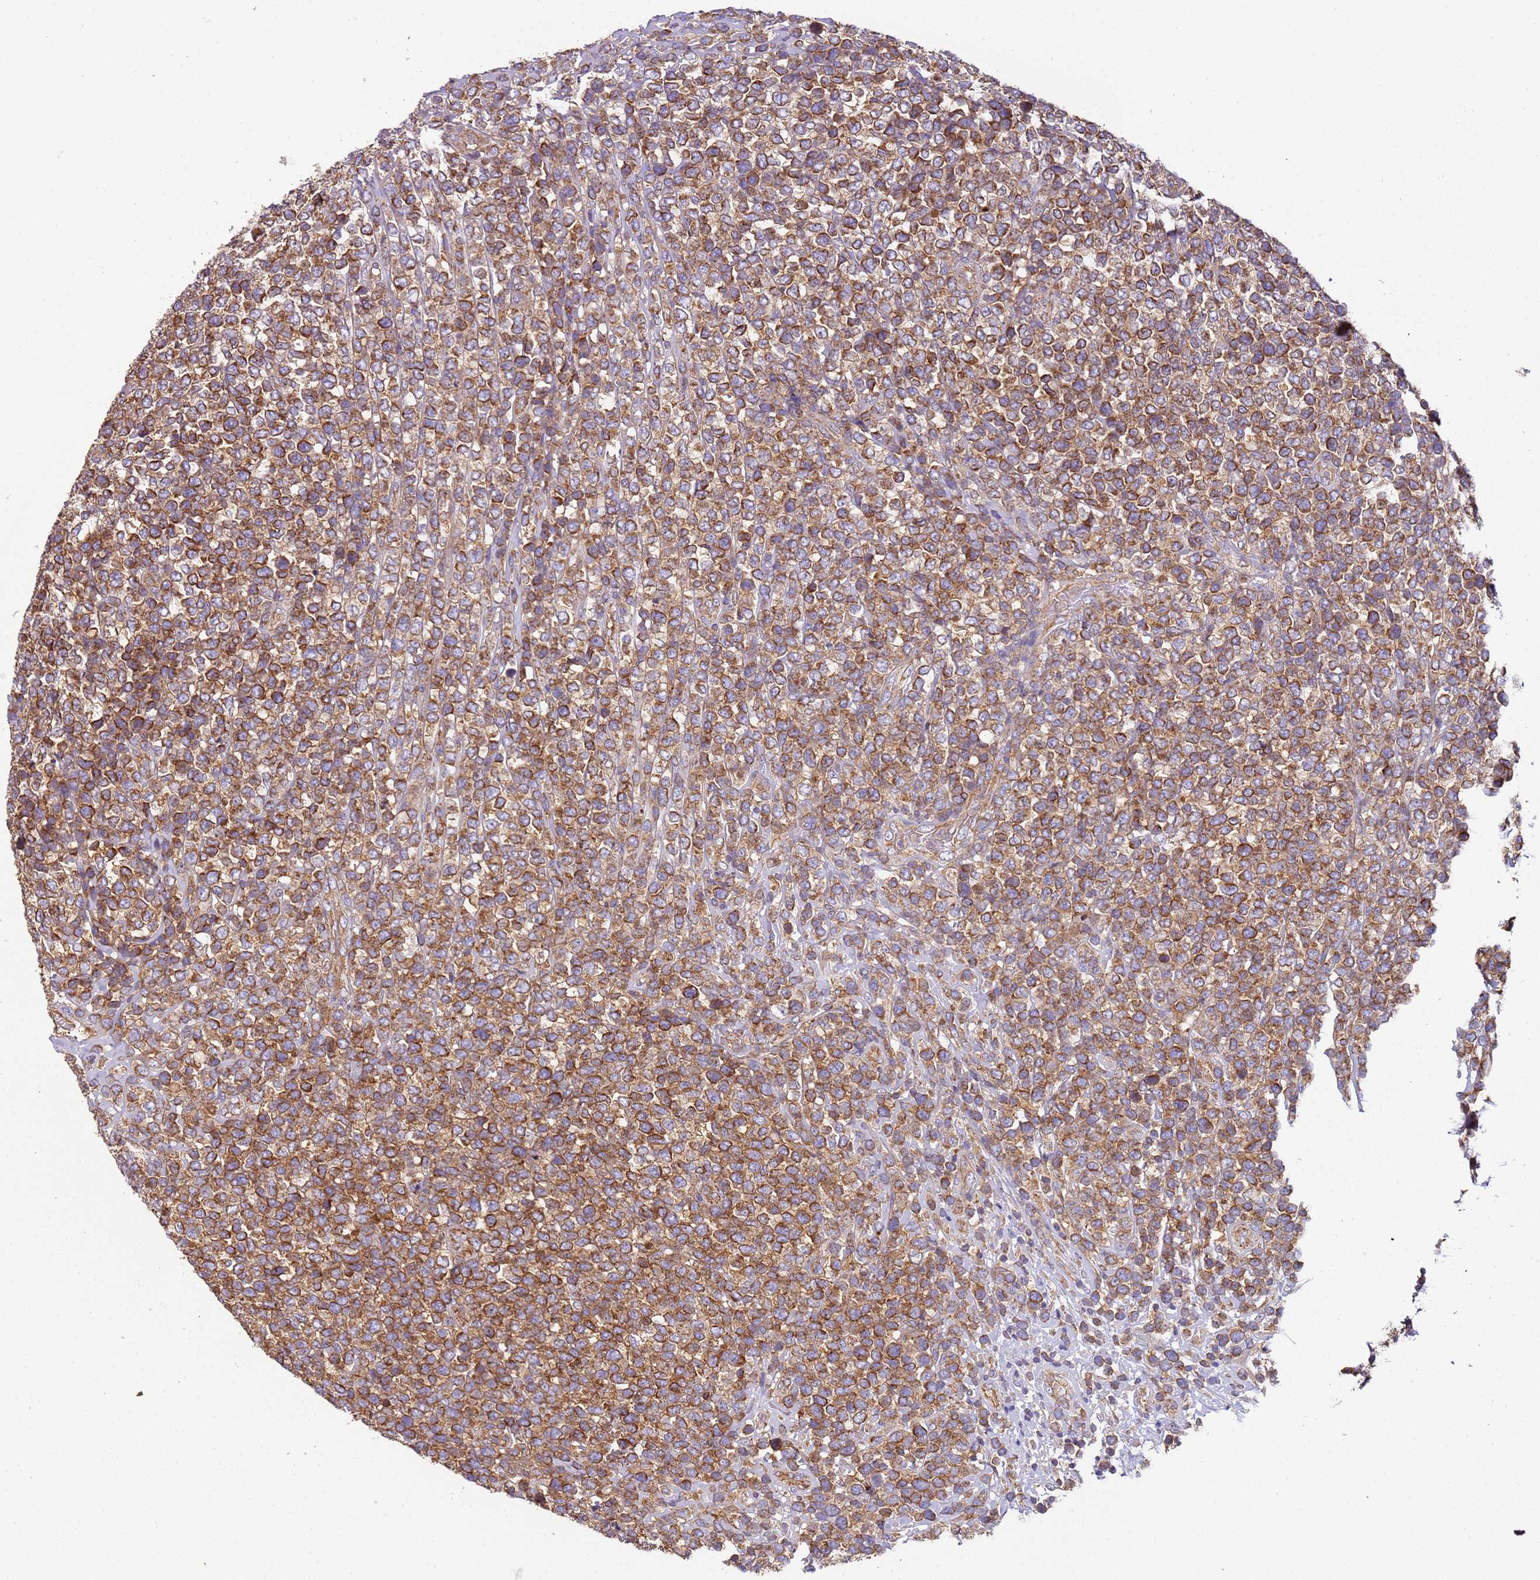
{"staining": {"intensity": "moderate", "quantity": ">75%", "location": "cytoplasmic/membranous"}, "tissue": "lymphoma", "cell_type": "Tumor cells", "image_type": "cancer", "snomed": [{"axis": "morphology", "description": "Malignant lymphoma, non-Hodgkin's type, High grade"}, {"axis": "topography", "description": "Soft tissue"}], "caption": "Immunohistochemical staining of lymphoma exhibits moderate cytoplasmic/membranous protein positivity in approximately >75% of tumor cells.", "gene": "RMND5A", "patient": {"sex": "female", "age": 56}}